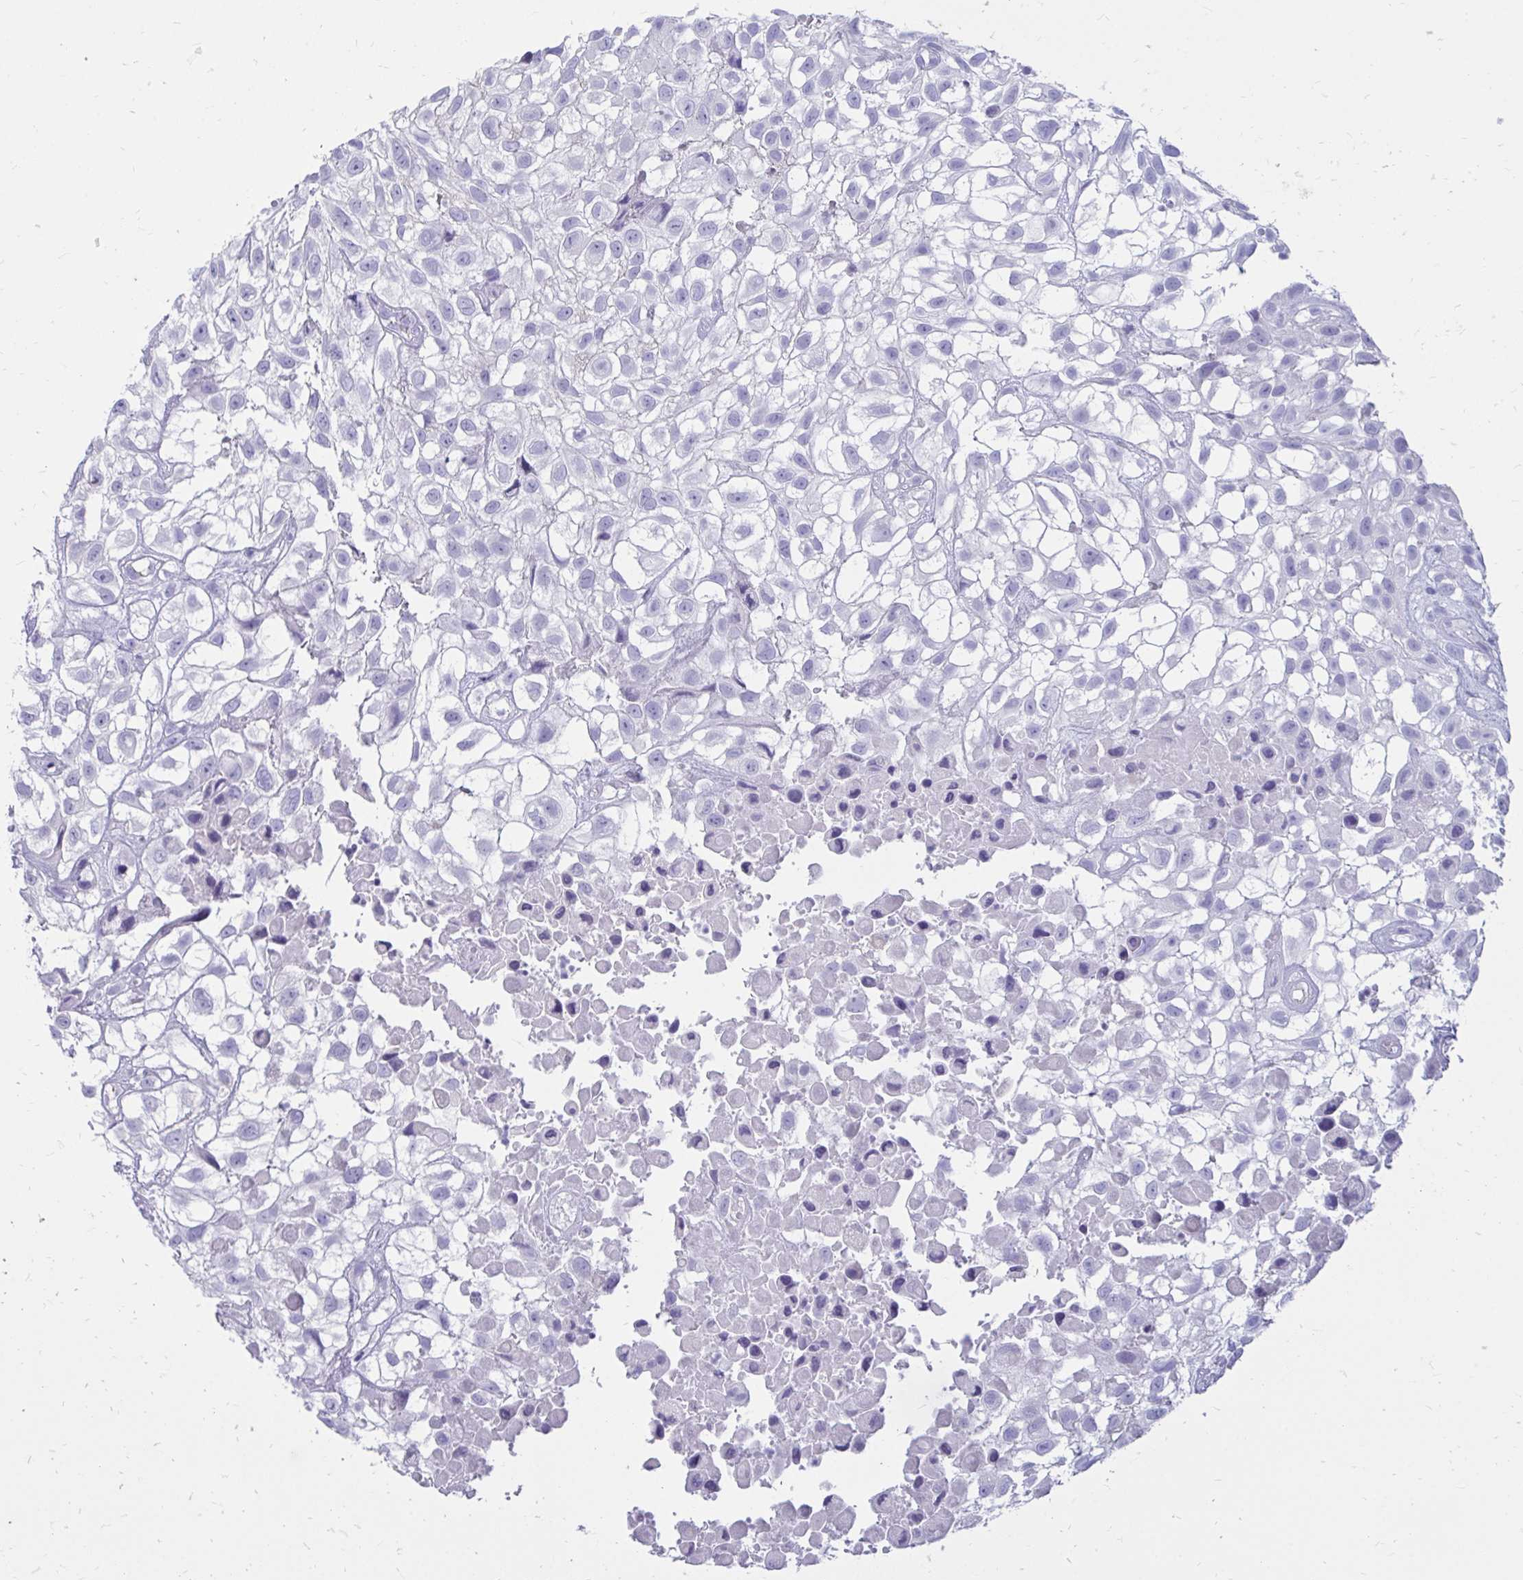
{"staining": {"intensity": "negative", "quantity": "none", "location": "none"}, "tissue": "urothelial cancer", "cell_type": "Tumor cells", "image_type": "cancer", "snomed": [{"axis": "morphology", "description": "Urothelial carcinoma, High grade"}, {"axis": "topography", "description": "Urinary bladder"}], "caption": "Immunohistochemical staining of human urothelial carcinoma (high-grade) exhibits no significant expression in tumor cells. The staining was performed using DAB (3,3'-diaminobenzidine) to visualize the protein expression in brown, while the nuclei were stained in blue with hematoxylin (Magnification: 20x).", "gene": "NANOGNB", "patient": {"sex": "male", "age": 56}}